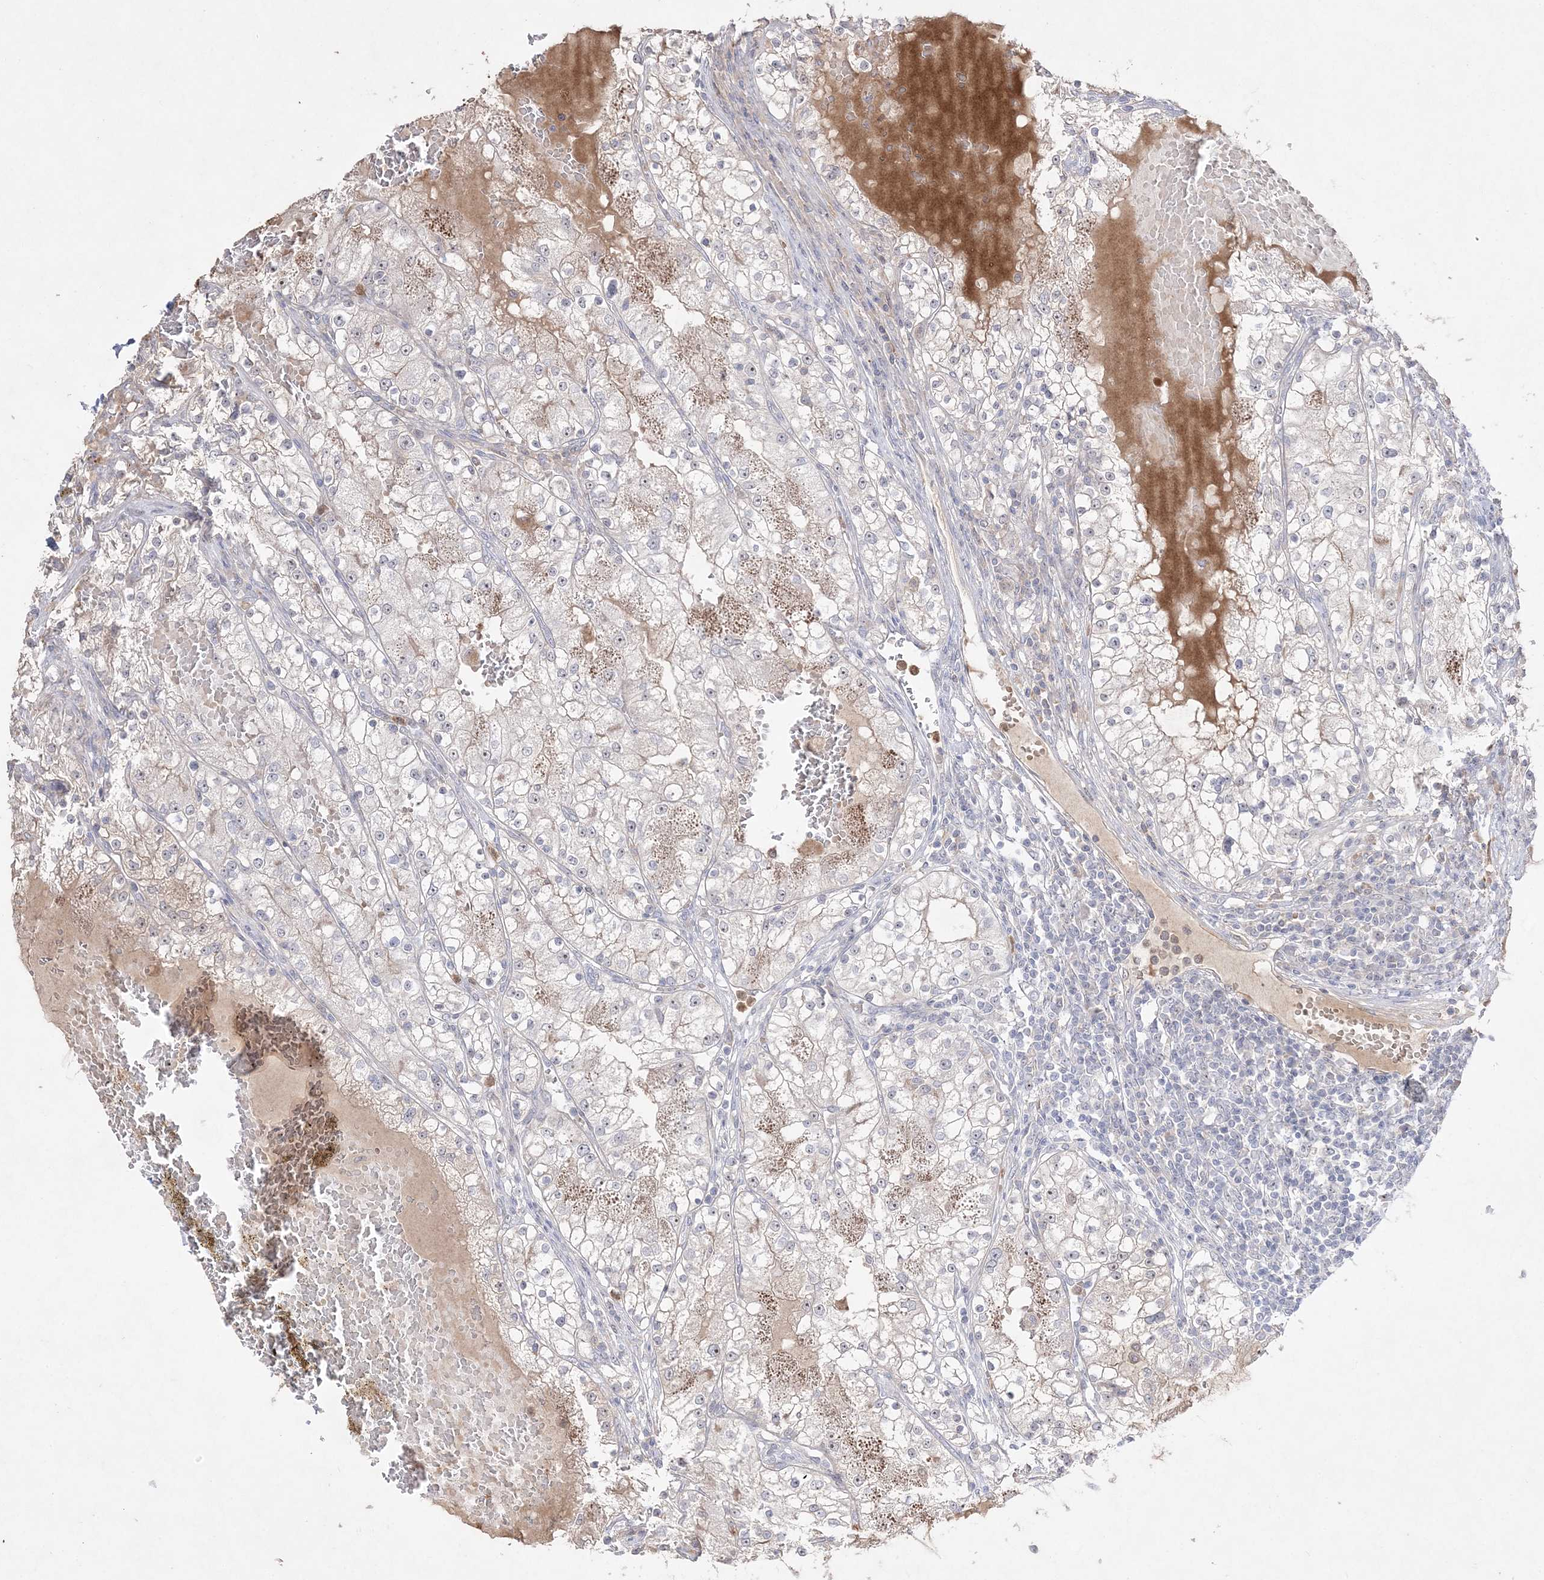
{"staining": {"intensity": "moderate", "quantity": "<25%", "location": "cytoplasmic/membranous"}, "tissue": "renal cancer", "cell_type": "Tumor cells", "image_type": "cancer", "snomed": [{"axis": "morphology", "description": "Normal tissue, NOS"}, {"axis": "morphology", "description": "Adenocarcinoma, NOS"}, {"axis": "topography", "description": "Kidney"}], "caption": "Immunohistochemistry (IHC) of human renal cancer (adenocarcinoma) shows low levels of moderate cytoplasmic/membranous staining in about <25% of tumor cells. (Brightfield microscopy of DAB IHC at high magnification).", "gene": "NOP16", "patient": {"sex": "male", "age": 68}}